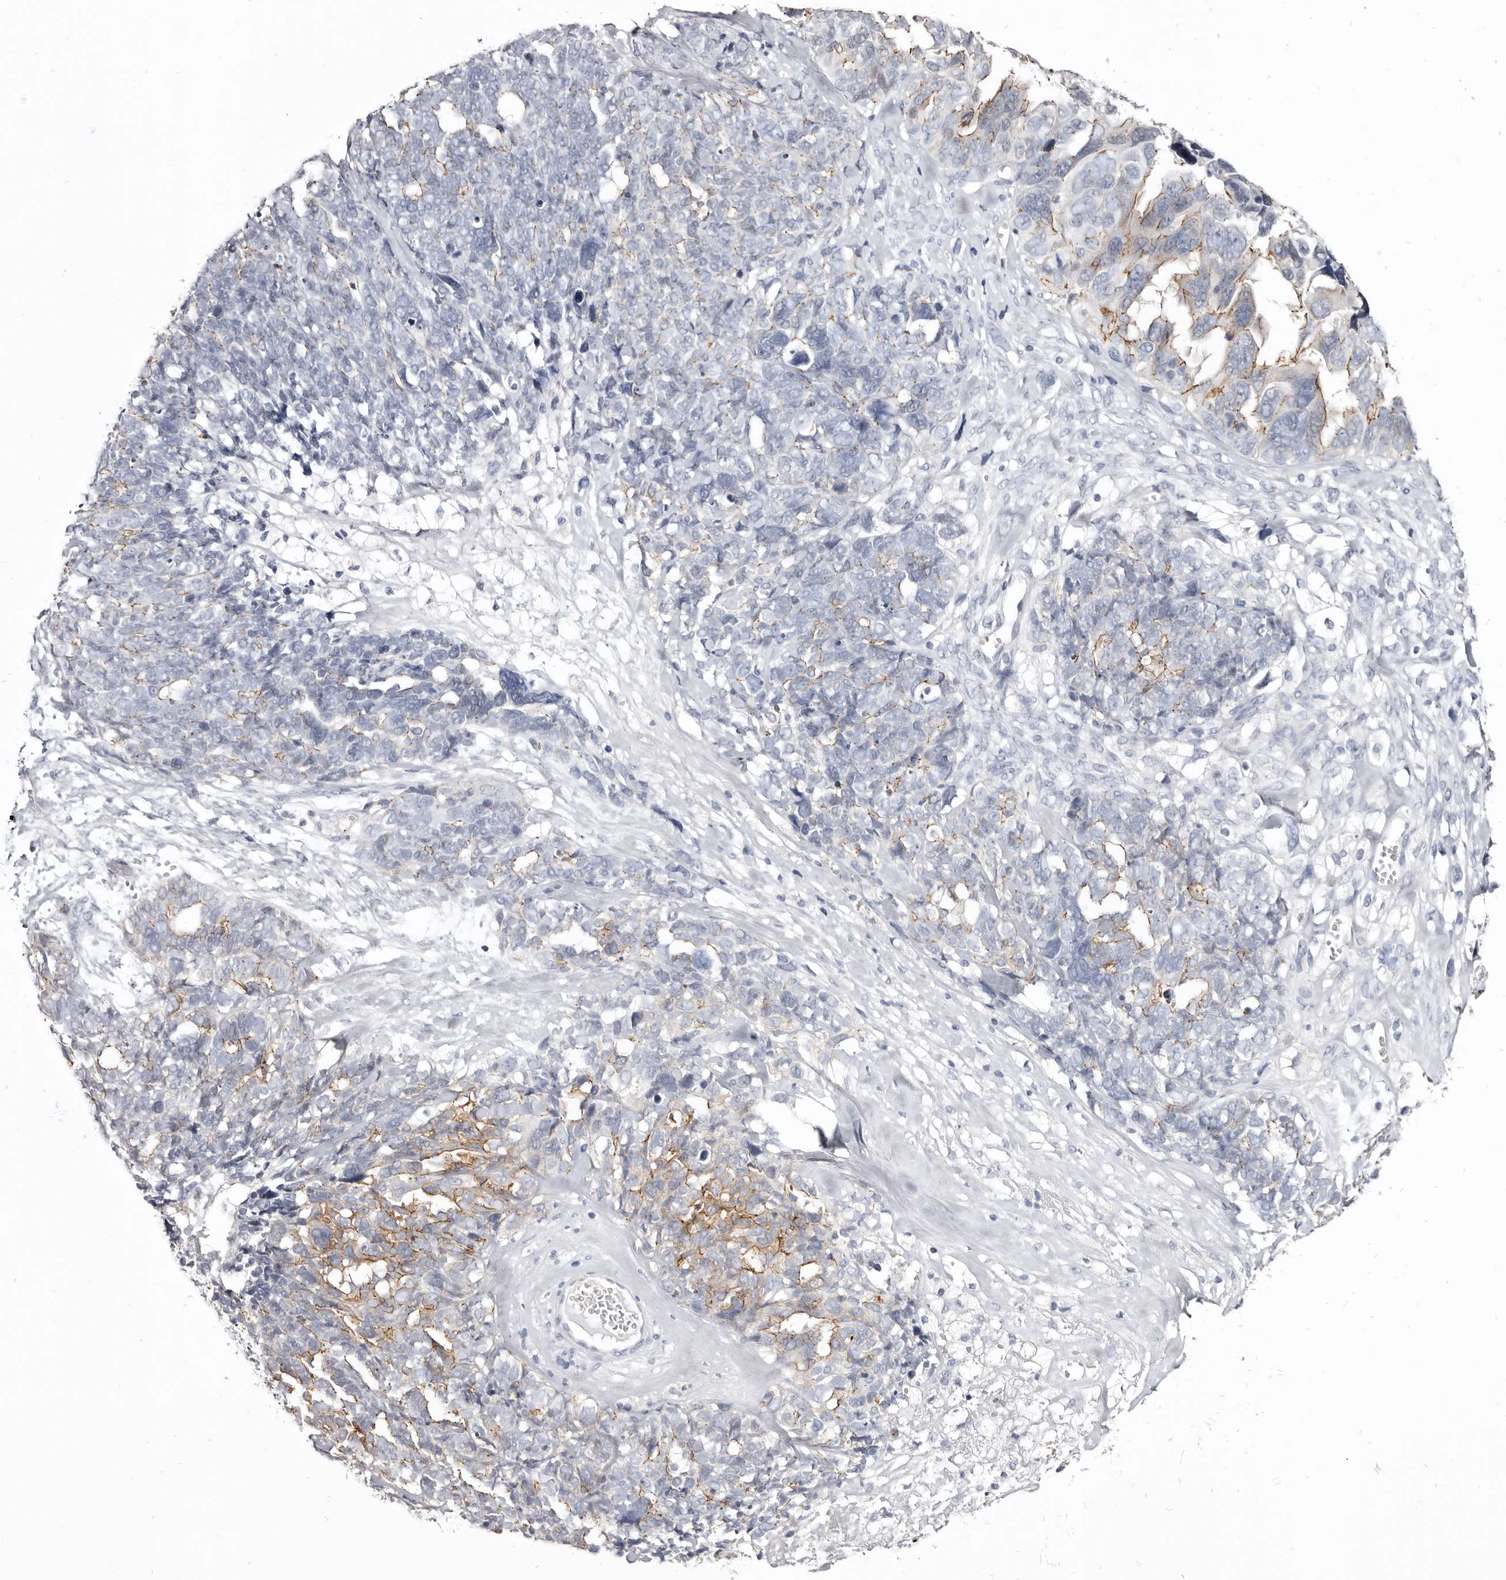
{"staining": {"intensity": "moderate", "quantity": "<25%", "location": "cytoplasmic/membranous"}, "tissue": "ovarian cancer", "cell_type": "Tumor cells", "image_type": "cancer", "snomed": [{"axis": "morphology", "description": "Cystadenocarcinoma, serous, NOS"}, {"axis": "topography", "description": "Ovary"}], "caption": "A brown stain labels moderate cytoplasmic/membranous expression of a protein in ovarian cancer (serous cystadenocarcinoma) tumor cells.", "gene": "CGN", "patient": {"sex": "female", "age": 79}}